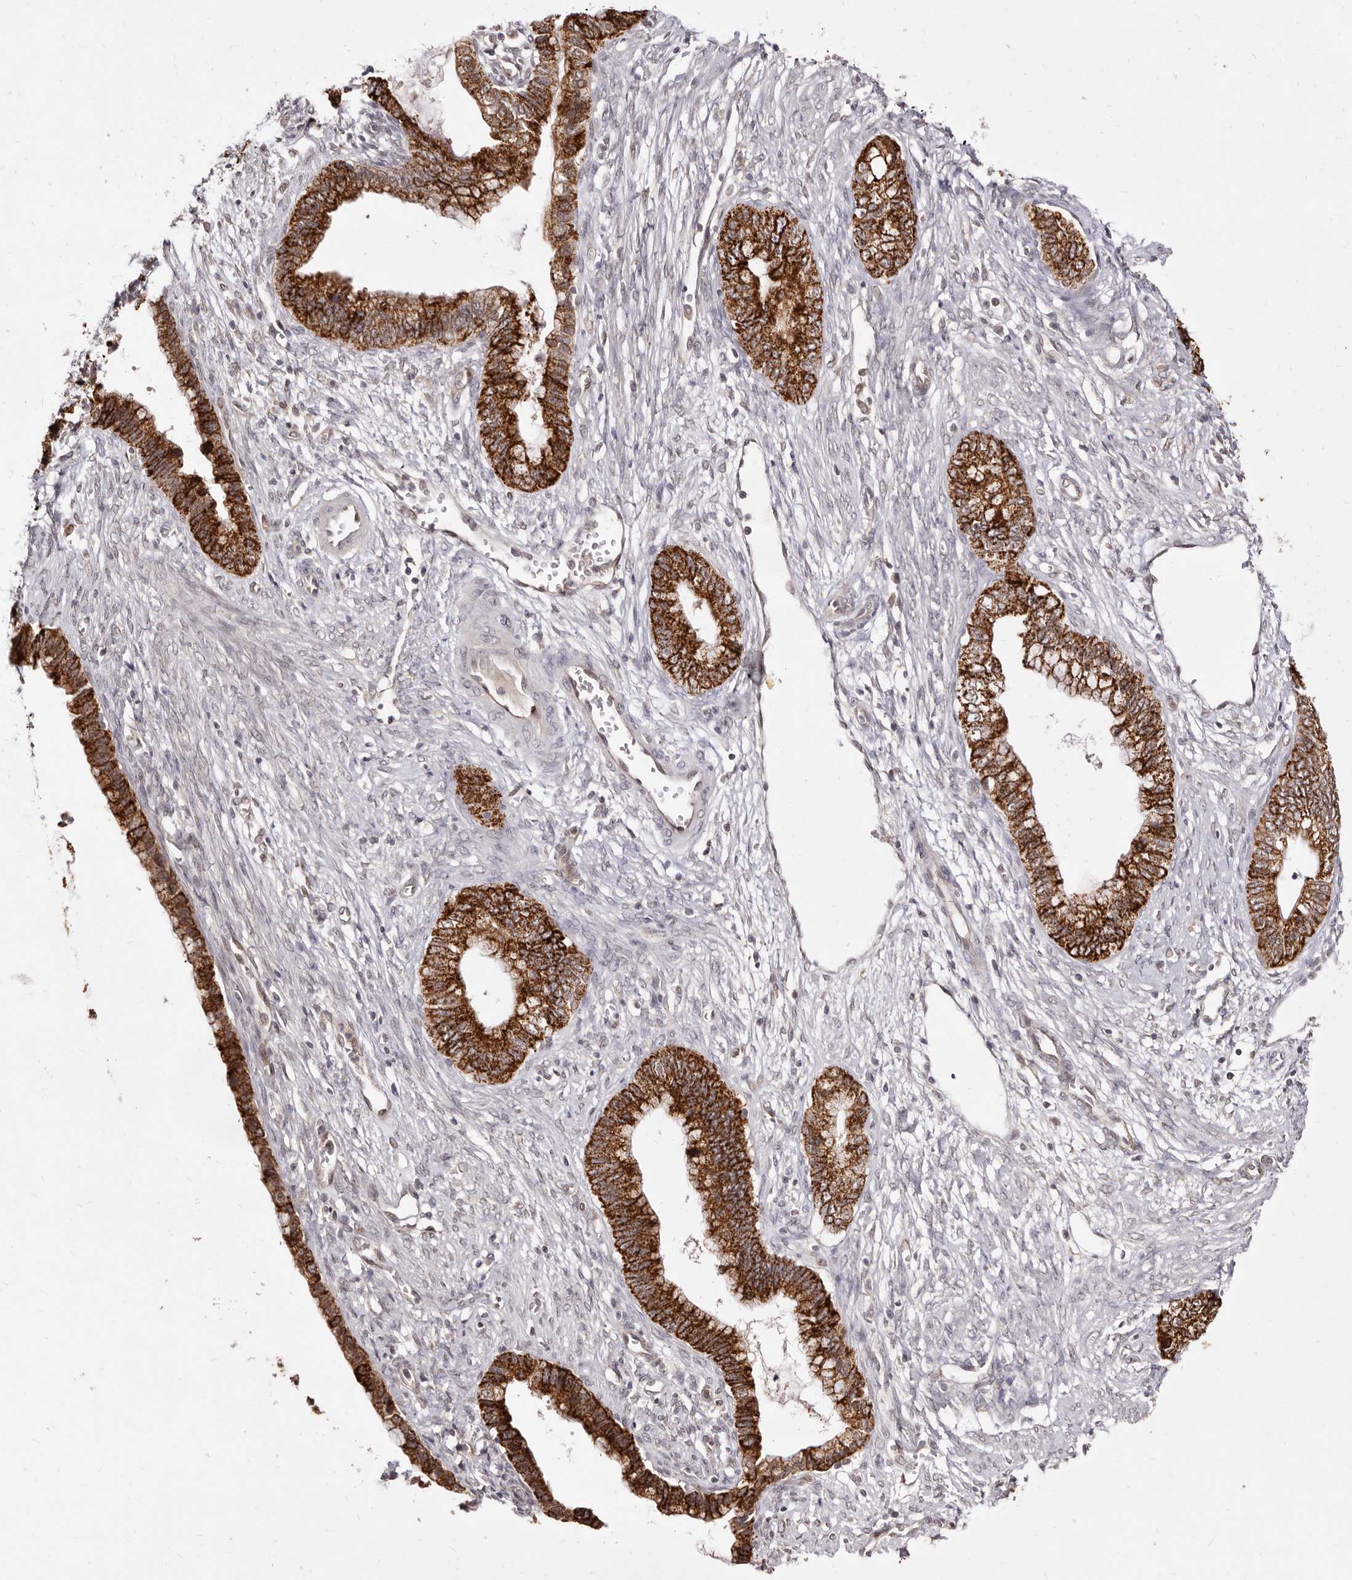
{"staining": {"intensity": "strong", "quantity": ">75%", "location": "cytoplasmic/membranous"}, "tissue": "cervical cancer", "cell_type": "Tumor cells", "image_type": "cancer", "snomed": [{"axis": "morphology", "description": "Adenocarcinoma, NOS"}, {"axis": "topography", "description": "Cervix"}], "caption": "Adenocarcinoma (cervical) was stained to show a protein in brown. There is high levels of strong cytoplasmic/membranous positivity in approximately >75% of tumor cells.", "gene": "LCORL", "patient": {"sex": "female", "age": 44}}